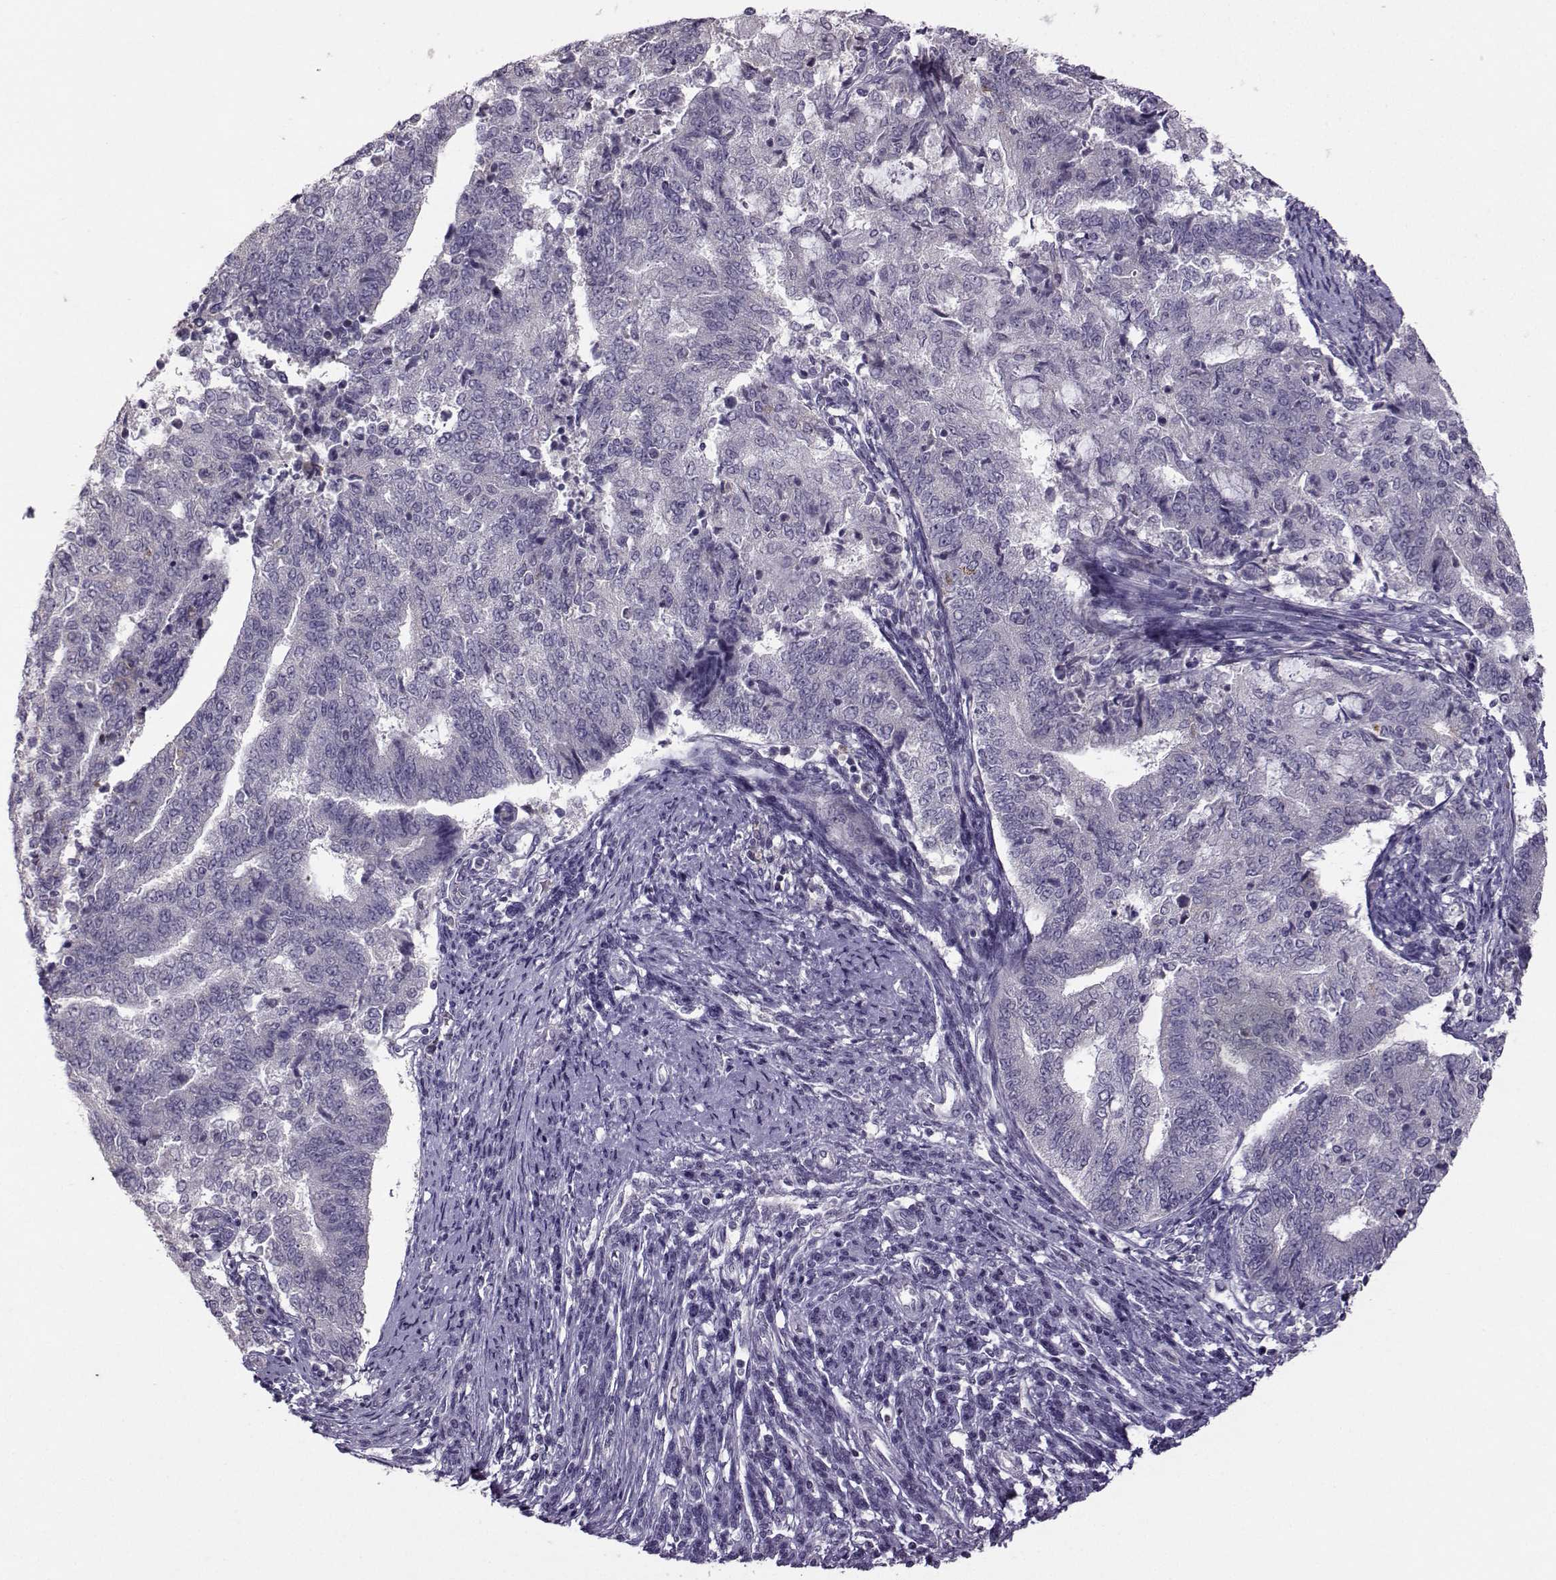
{"staining": {"intensity": "negative", "quantity": "none", "location": "none"}, "tissue": "endometrial cancer", "cell_type": "Tumor cells", "image_type": "cancer", "snomed": [{"axis": "morphology", "description": "Adenocarcinoma, NOS"}, {"axis": "topography", "description": "Endometrium"}], "caption": "There is no significant expression in tumor cells of endometrial cancer (adenocarcinoma).", "gene": "FCAMR", "patient": {"sex": "female", "age": 65}}